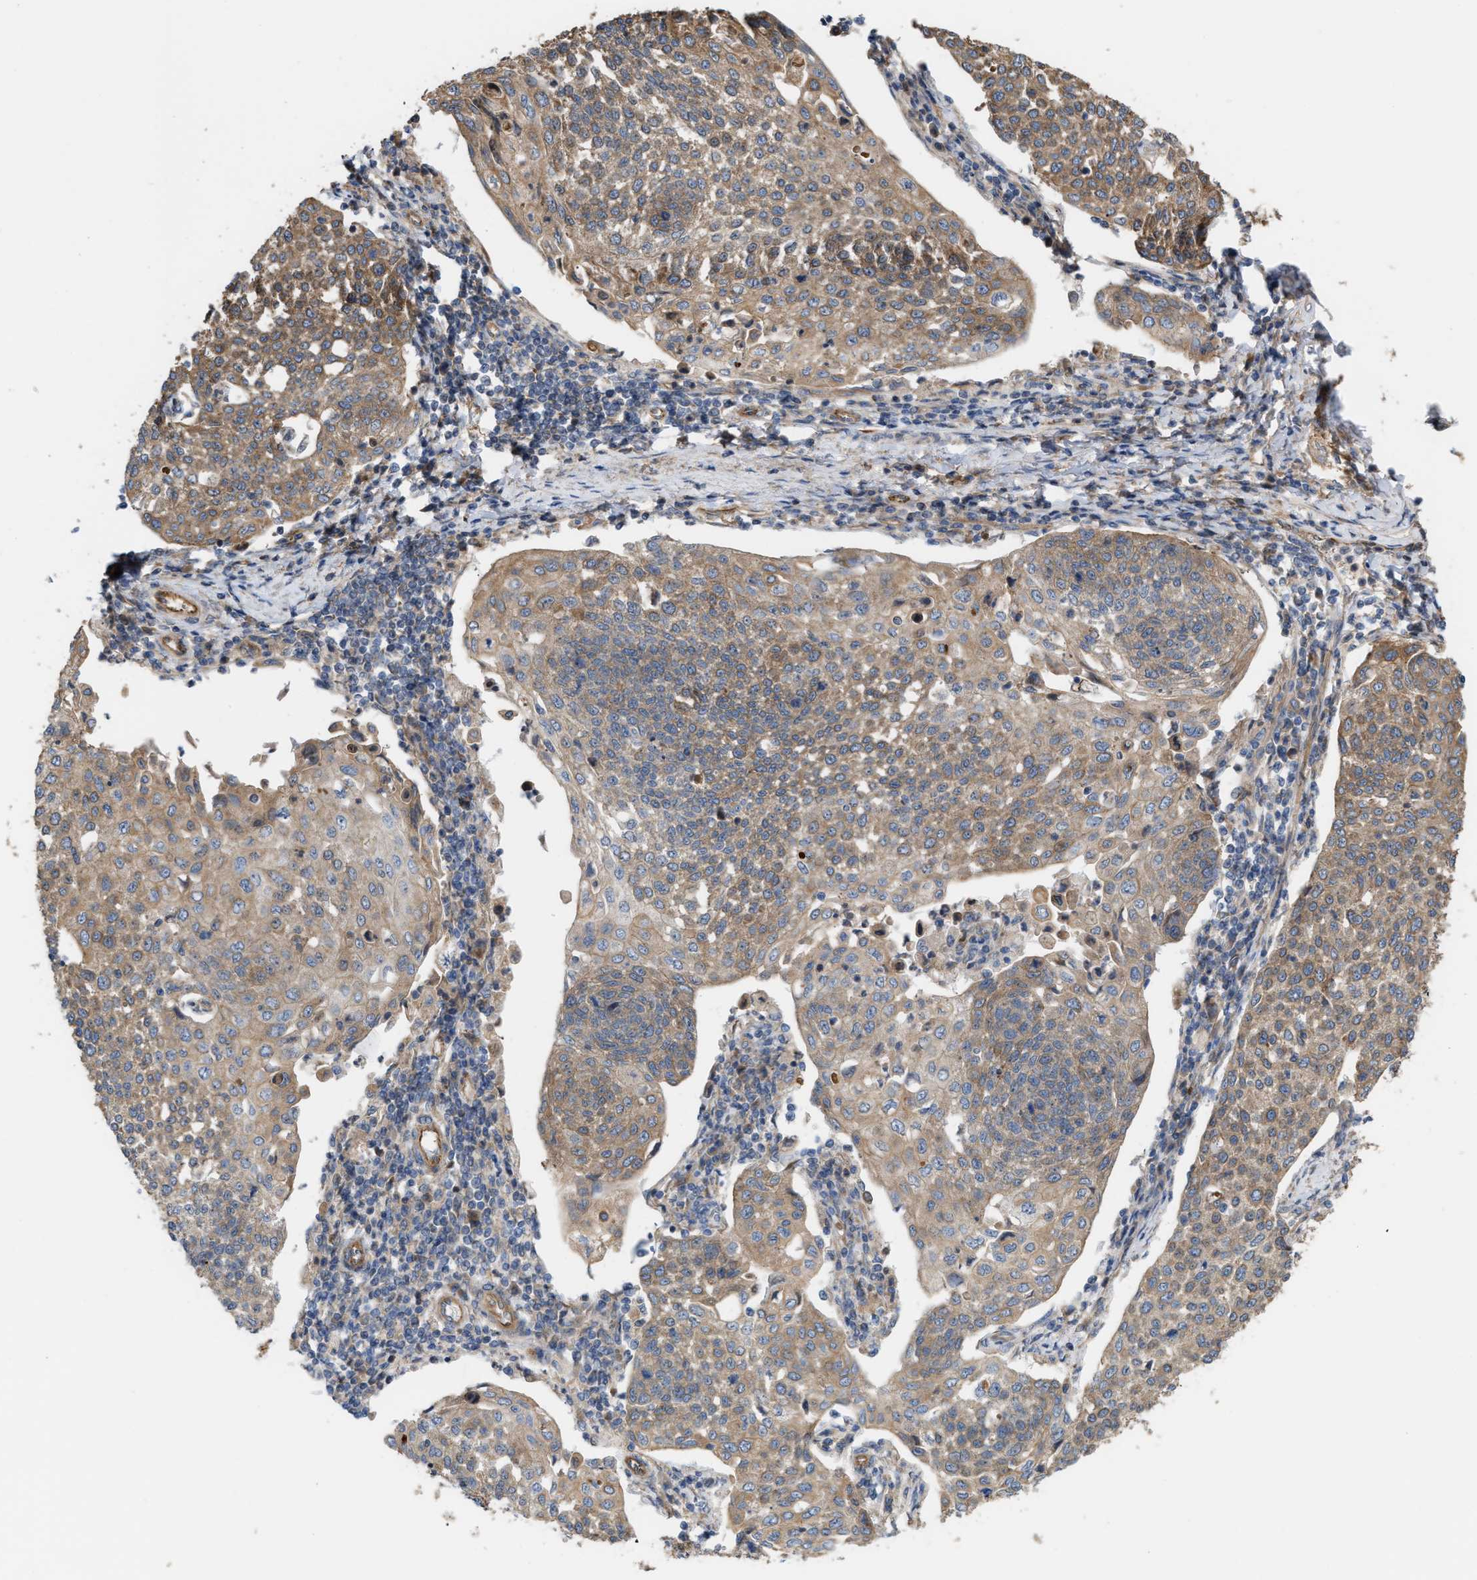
{"staining": {"intensity": "moderate", "quantity": ">75%", "location": "cytoplasmic/membranous"}, "tissue": "cervical cancer", "cell_type": "Tumor cells", "image_type": "cancer", "snomed": [{"axis": "morphology", "description": "Squamous cell carcinoma, NOS"}, {"axis": "topography", "description": "Cervix"}], "caption": "Tumor cells reveal medium levels of moderate cytoplasmic/membranous positivity in about >75% of cells in squamous cell carcinoma (cervical).", "gene": "EPS15L1", "patient": {"sex": "female", "age": 34}}